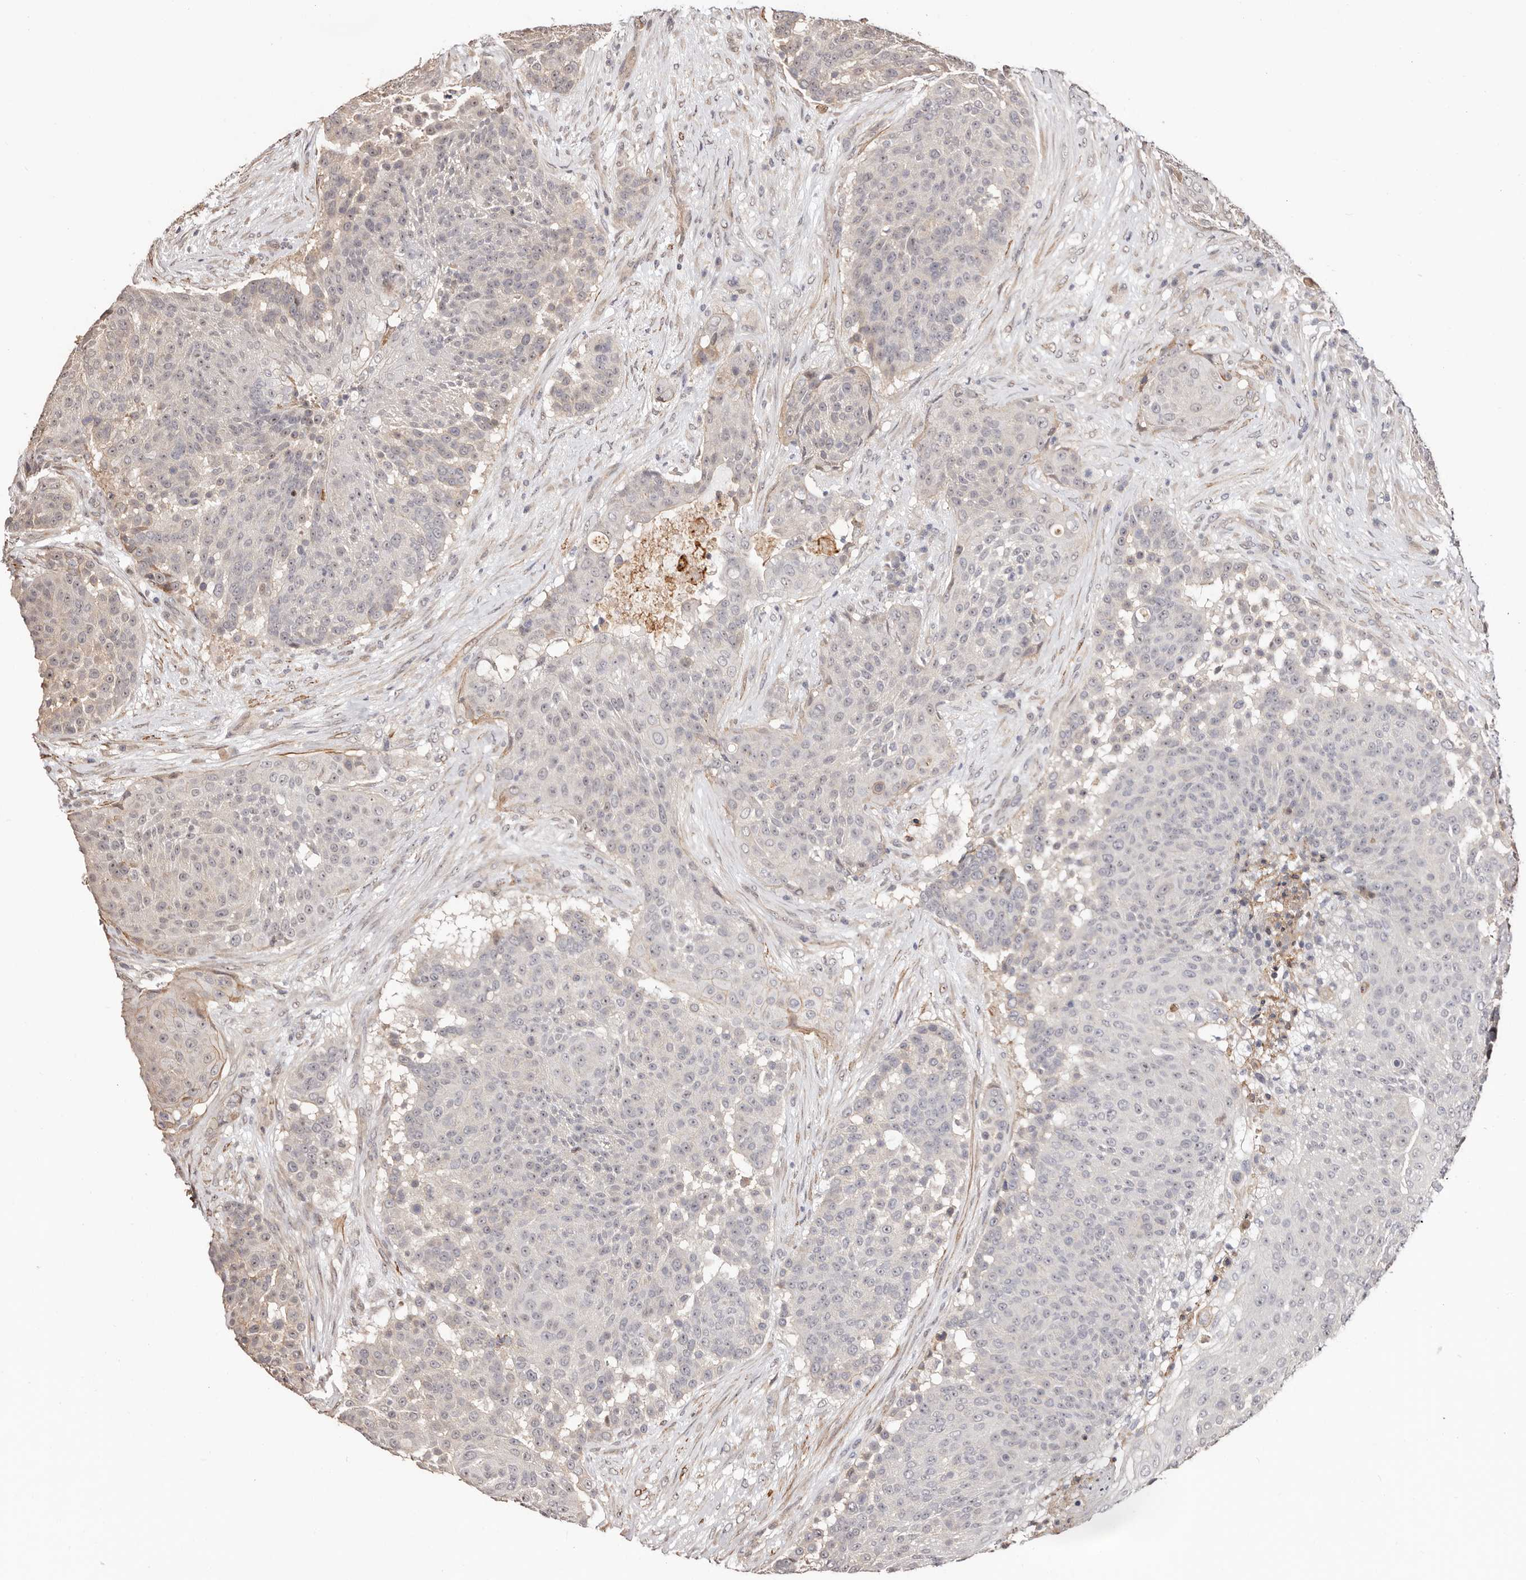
{"staining": {"intensity": "negative", "quantity": "none", "location": "none"}, "tissue": "urothelial cancer", "cell_type": "Tumor cells", "image_type": "cancer", "snomed": [{"axis": "morphology", "description": "Urothelial carcinoma, High grade"}, {"axis": "topography", "description": "Urinary bladder"}], "caption": "Immunohistochemistry (IHC) histopathology image of neoplastic tissue: human urothelial cancer stained with DAB shows no significant protein staining in tumor cells. (Brightfield microscopy of DAB (3,3'-diaminobenzidine) immunohistochemistry at high magnification).", "gene": "TRIP13", "patient": {"sex": "female", "age": 63}}